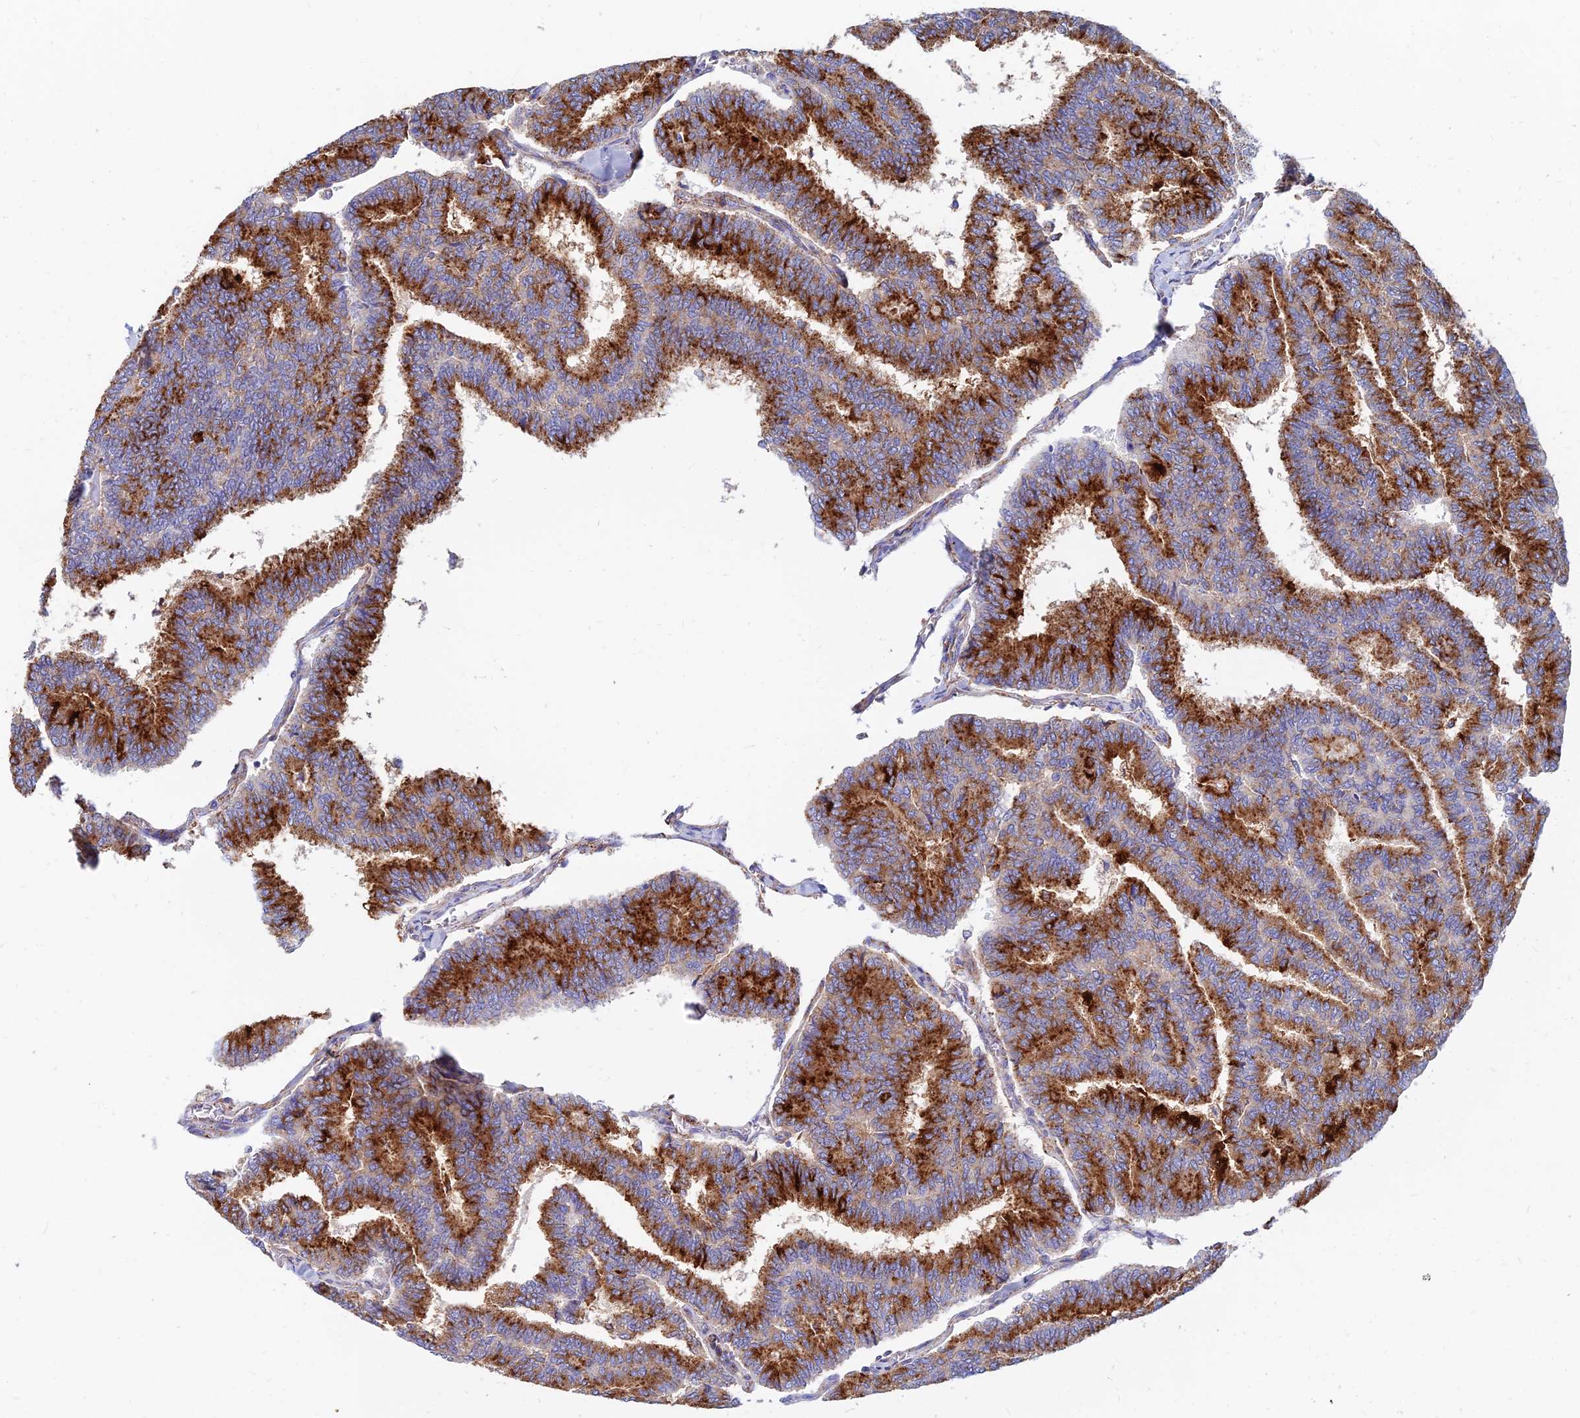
{"staining": {"intensity": "strong", "quantity": ">75%", "location": "cytoplasmic/membranous"}, "tissue": "thyroid cancer", "cell_type": "Tumor cells", "image_type": "cancer", "snomed": [{"axis": "morphology", "description": "Papillary adenocarcinoma, NOS"}, {"axis": "topography", "description": "Thyroid gland"}], "caption": "Human thyroid cancer (papillary adenocarcinoma) stained for a protein (brown) shows strong cytoplasmic/membranous positive staining in about >75% of tumor cells.", "gene": "SPNS1", "patient": {"sex": "female", "age": 35}}